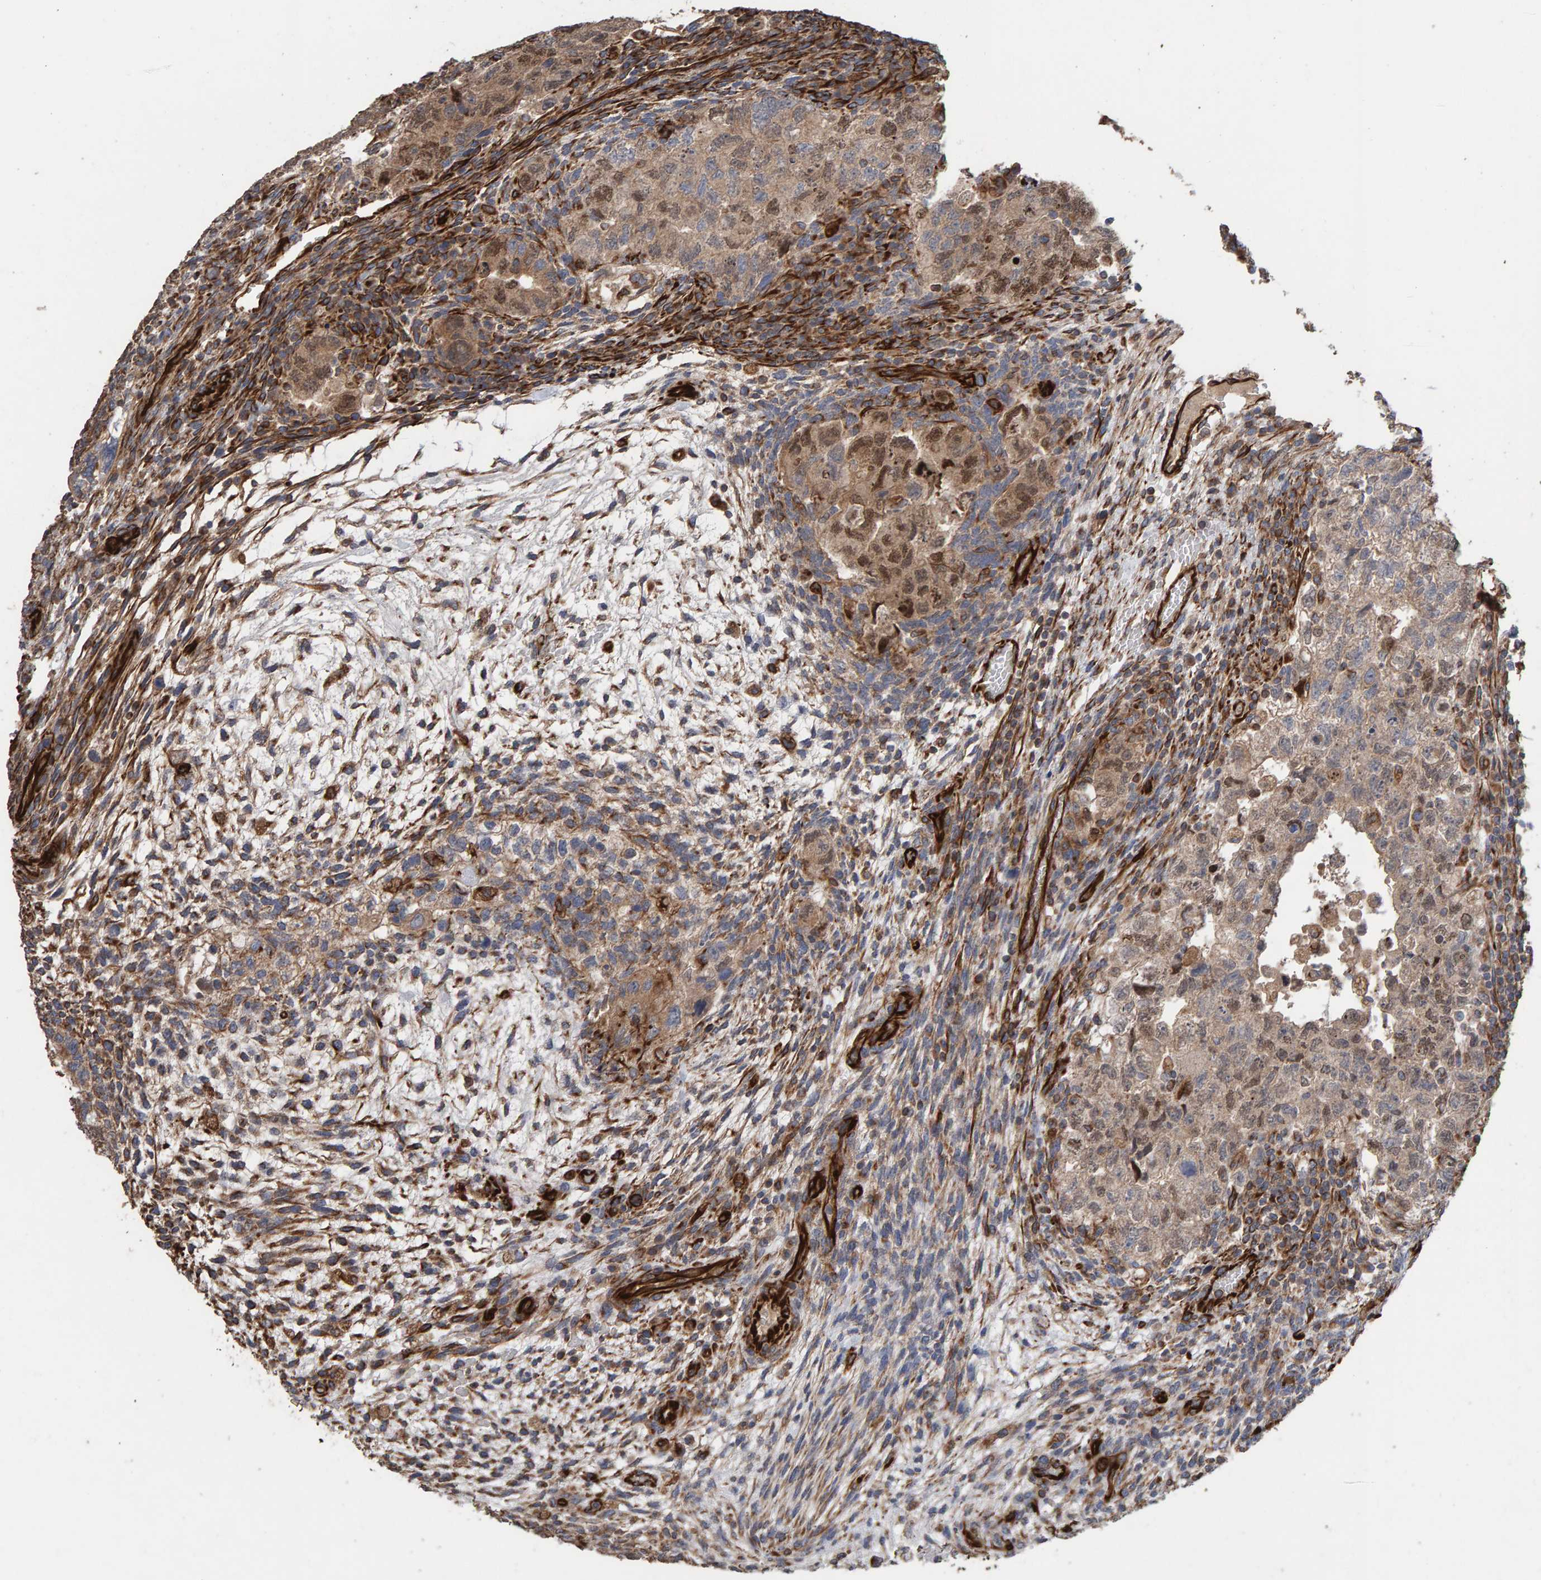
{"staining": {"intensity": "weak", "quantity": ">75%", "location": "cytoplasmic/membranous,nuclear"}, "tissue": "testis cancer", "cell_type": "Tumor cells", "image_type": "cancer", "snomed": [{"axis": "morphology", "description": "Carcinoma, Embryonal, NOS"}, {"axis": "topography", "description": "Testis"}], "caption": "Testis embryonal carcinoma stained with DAB immunohistochemistry (IHC) shows low levels of weak cytoplasmic/membranous and nuclear expression in approximately >75% of tumor cells.", "gene": "ZNF347", "patient": {"sex": "male", "age": 36}}